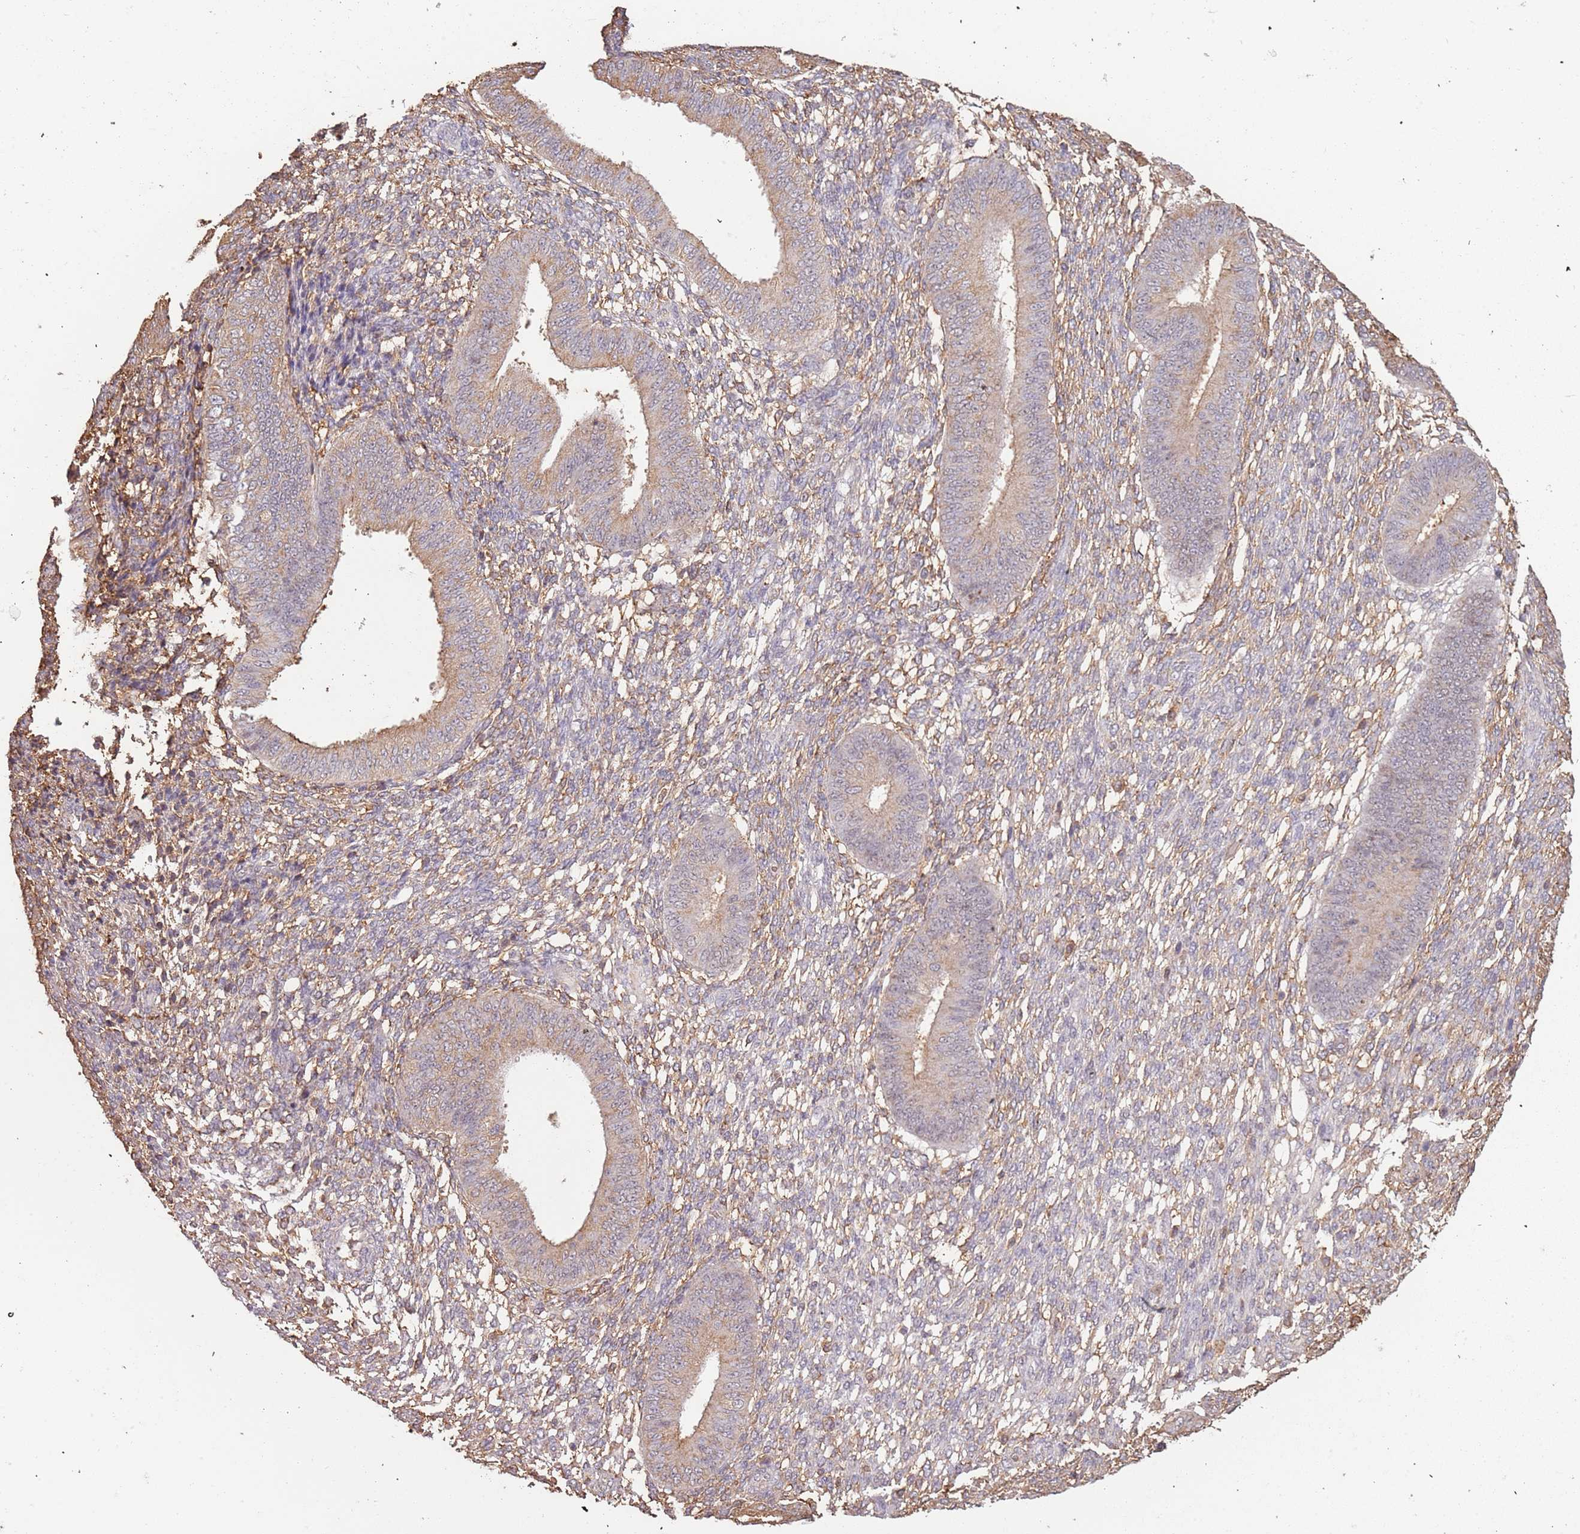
{"staining": {"intensity": "negative", "quantity": "none", "location": "none"}, "tissue": "endometrium", "cell_type": "Cells in endometrial stroma", "image_type": "normal", "snomed": [{"axis": "morphology", "description": "Normal tissue, NOS"}, {"axis": "topography", "description": "Endometrium"}], "caption": "This is an immunohistochemistry histopathology image of normal human endometrium. There is no expression in cells in endometrial stroma.", "gene": "ATOSB", "patient": {"sex": "female", "age": 49}}